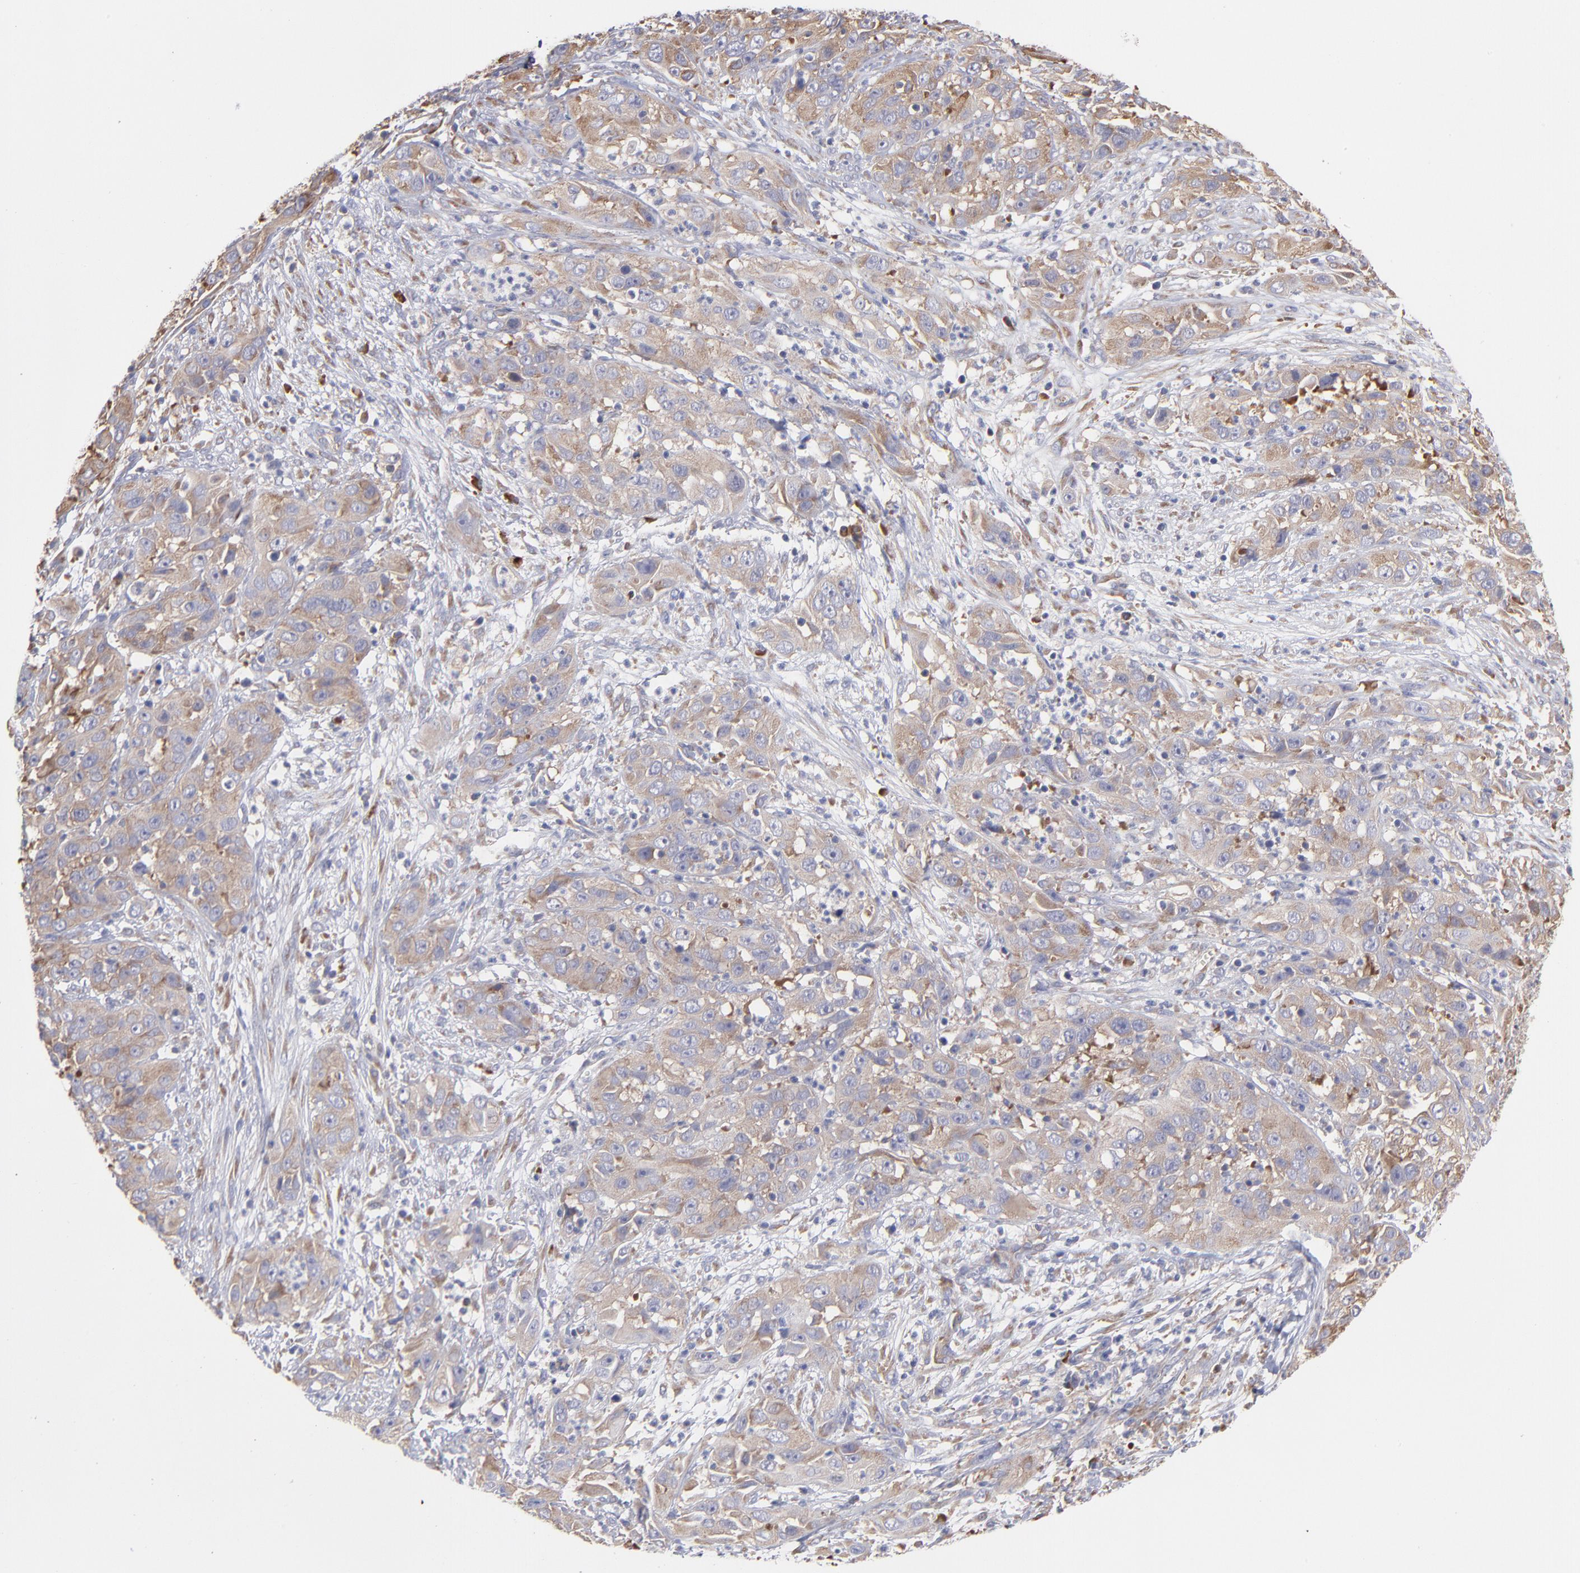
{"staining": {"intensity": "moderate", "quantity": "25%-75%", "location": "cytoplasmic/membranous"}, "tissue": "cervical cancer", "cell_type": "Tumor cells", "image_type": "cancer", "snomed": [{"axis": "morphology", "description": "Squamous cell carcinoma, NOS"}, {"axis": "topography", "description": "Cervix"}], "caption": "Immunohistochemistry of human cervical cancer displays medium levels of moderate cytoplasmic/membranous positivity in approximately 25%-75% of tumor cells.", "gene": "RPLP0", "patient": {"sex": "female", "age": 32}}